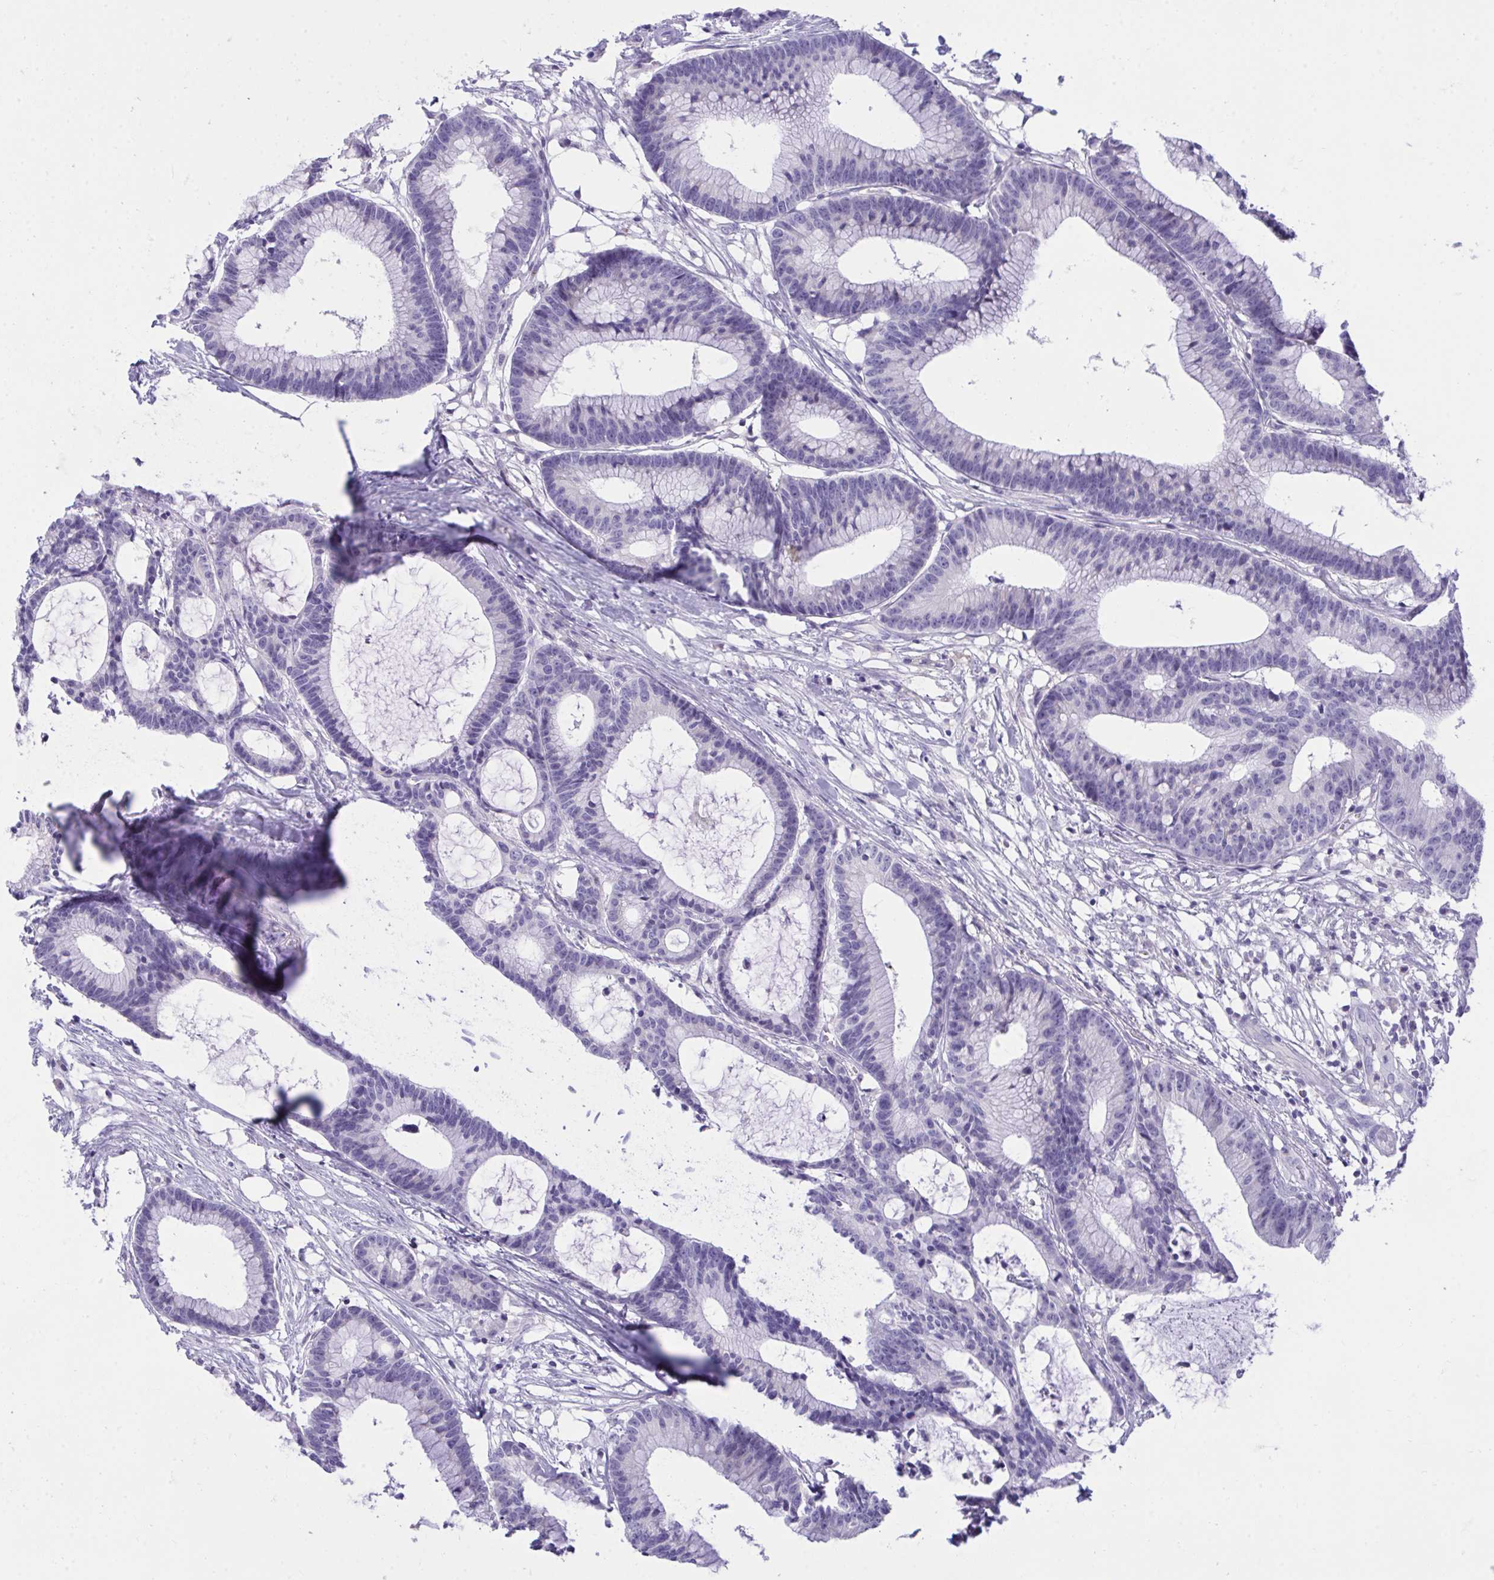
{"staining": {"intensity": "negative", "quantity": "none", "location": "none"}, "tissue": "colorectal cancer", "cell_type": "Tumor cells", "image_type": "cancer", "snomed": [{"axis": "morphology", "description": "Adenocarcinoma, NOS"}, {"axis": "topography", "description": "Colon"}], "caption": "Immunohistochemical staining of human colorectal adenocarcinoma reveals no significant positivity in tumor cells.", "gene": "PLEKHH1", "patient": {"sex": "female", "age": 78}}